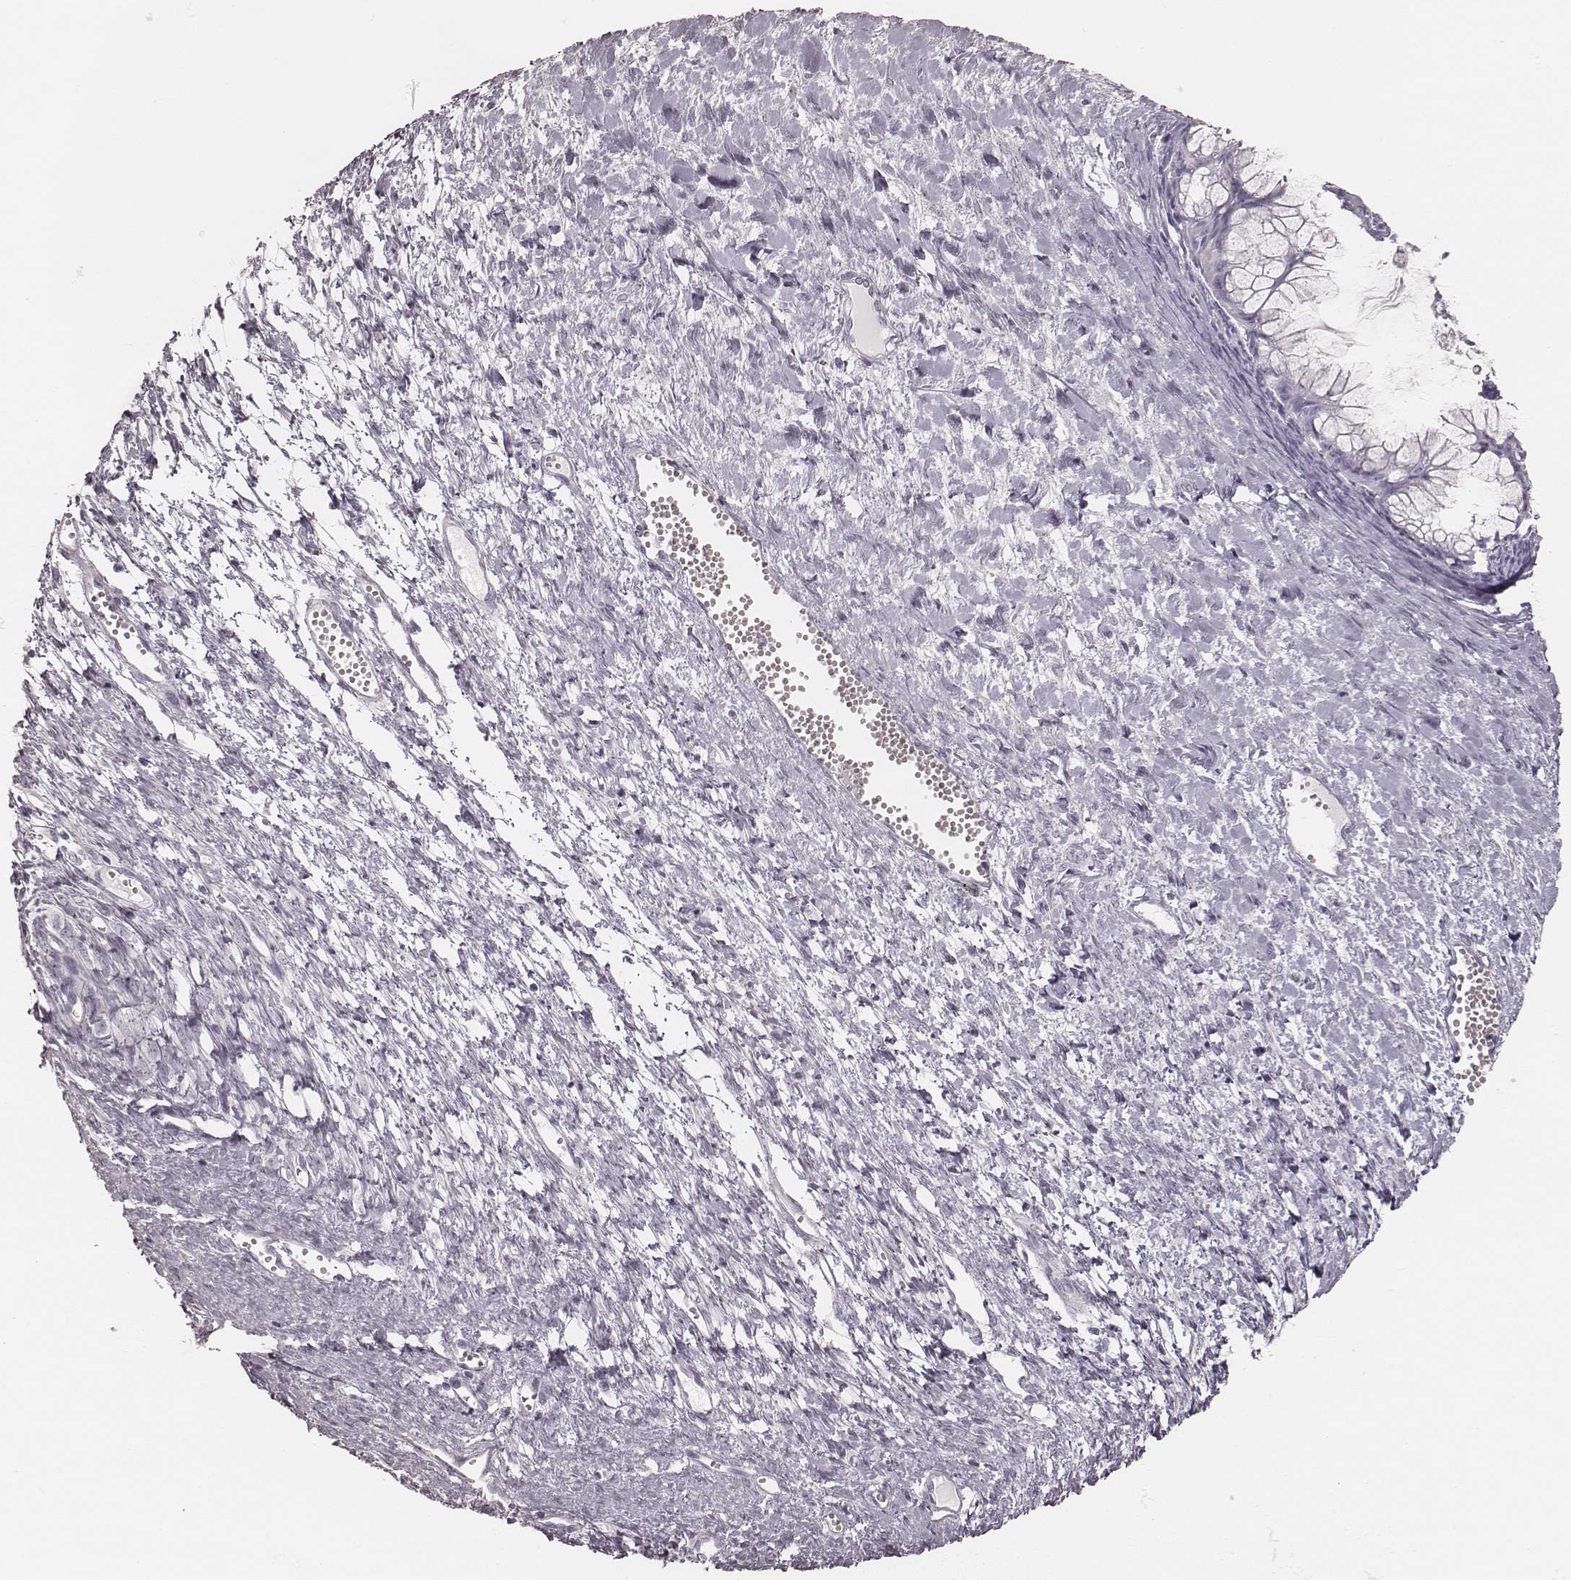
{"staining": {"intensity": "negative", "quantity": "none", "location": "none"}, "tissue": "ovarian cancer", "cell_type": "Tumor cells", "image_type": "cancer", "snomed": [{"axis": "morphology", "description": "Cystadenocarcinoma, mucinous, NOS"}, {"axis": "topography", "description": "Ovary"}], "caption": "High magnification brightfield microscopy of ovarian cancer stained with DAB (3,3'-diaminobenzidine) (brown) and counterstained with hematoxylin (blue): tumor cells show no significant staining. (DAB immunohistochemistry (IHC) with hematoxylin counter stain).", "gene": "KRT82", "patient": {"sex": "female", "age": 41}}